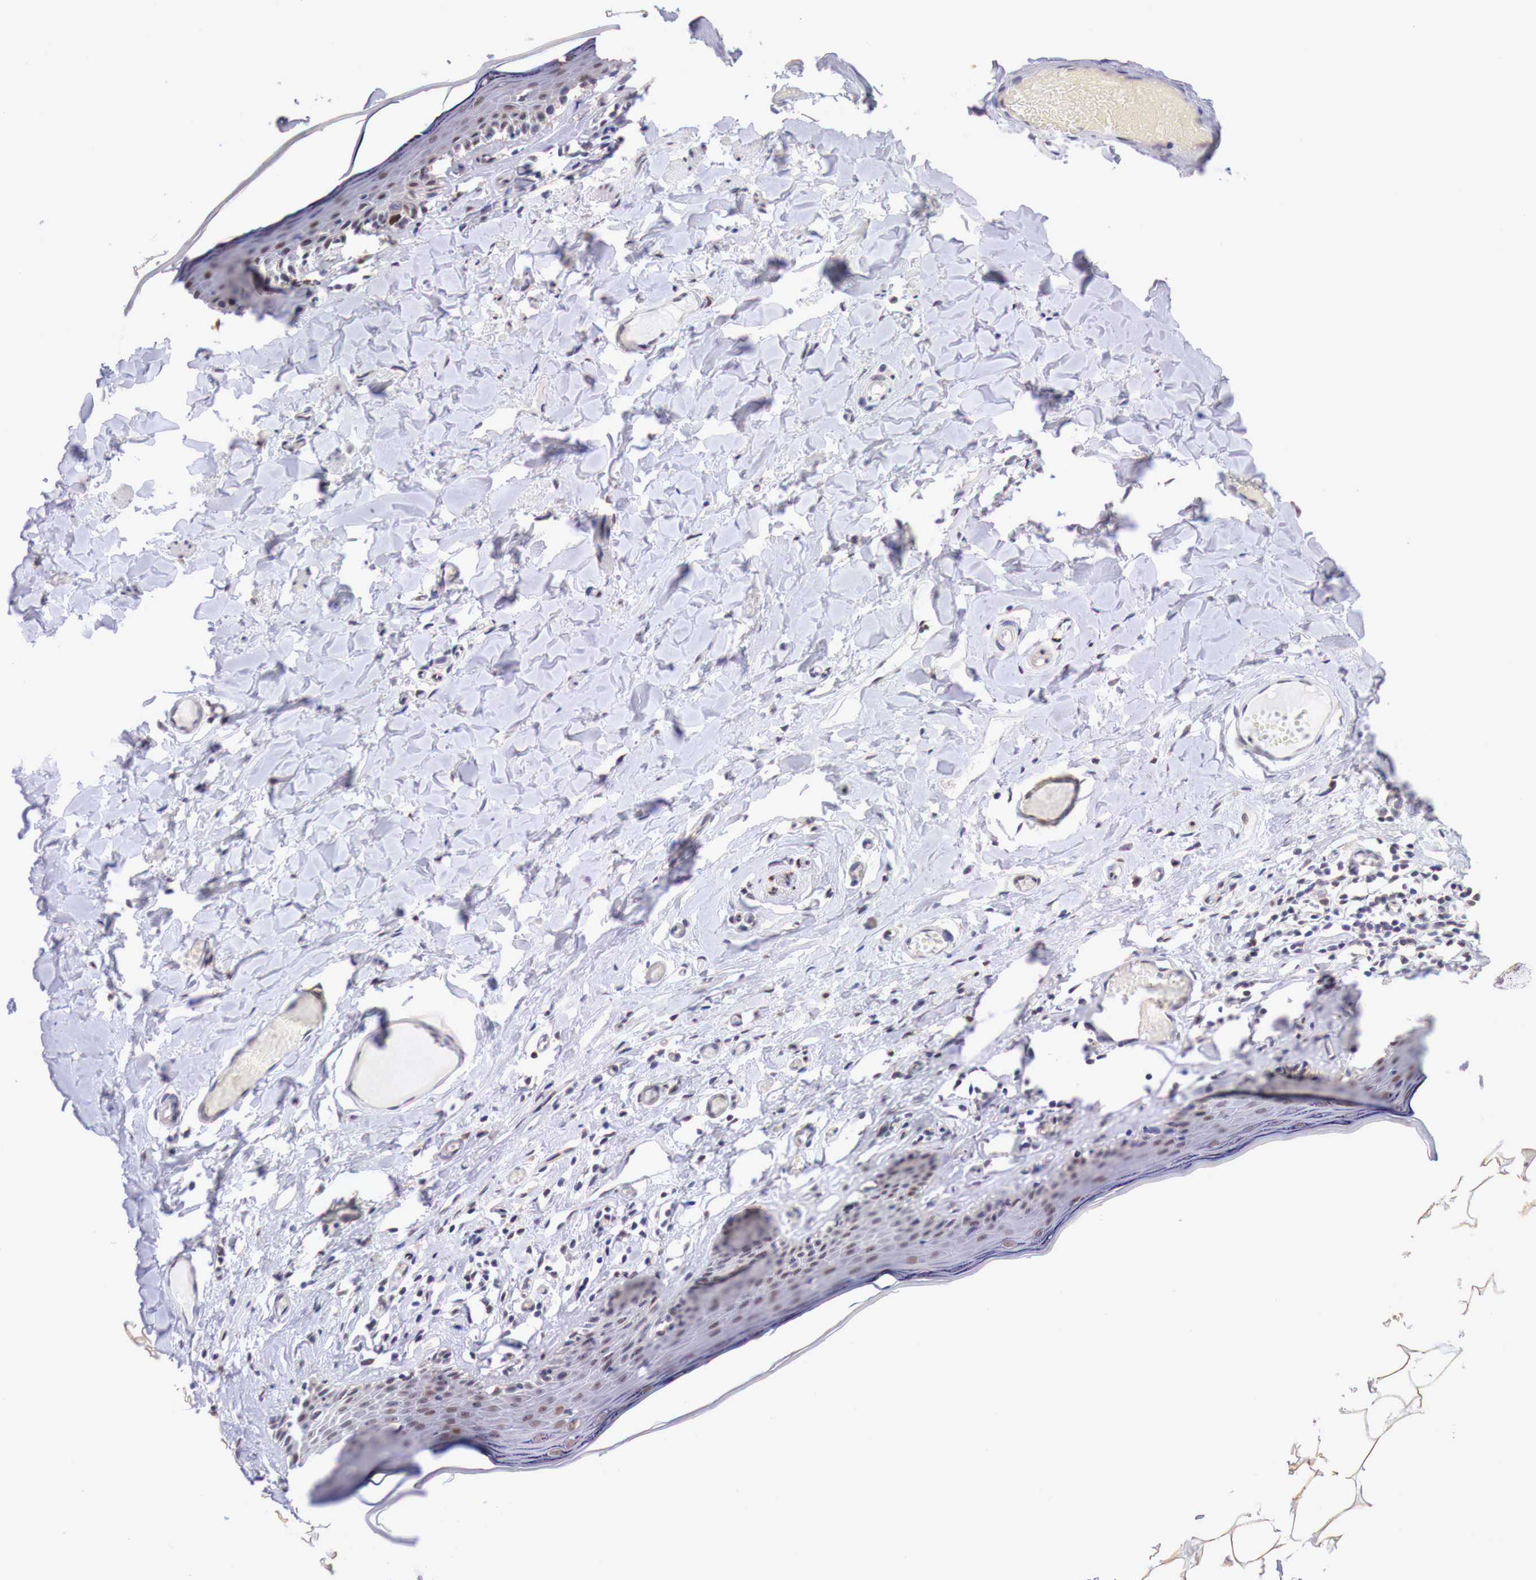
{"staining": {"intensity": "moderate", "quantity": "25%-75%", "location": "cytoplasmic/membranous,nuclear"}, "tissue": "skin", "cell_type": "Epidermal cells", "image_type": "normal", "snomed": [{"axis": "morphology", "description": "Normal tissue, NOS"}, {"axis": "topography", "description": "Vascular tissue"}, {"axis": "topography", "description": "Vulva"}, {"axis": "topography", "description": "Peripheral nerve tissue"}], "caption": "Approximately 25%-75% of epidermal cells in unremarkable human skin demonstrate moderate cytoplasmic/membranous,nuclear protein expression as visualized by brown immunohistochemical staining.", "gene": "PABIR2", "patient": {"sex": "female", "age": 86}}